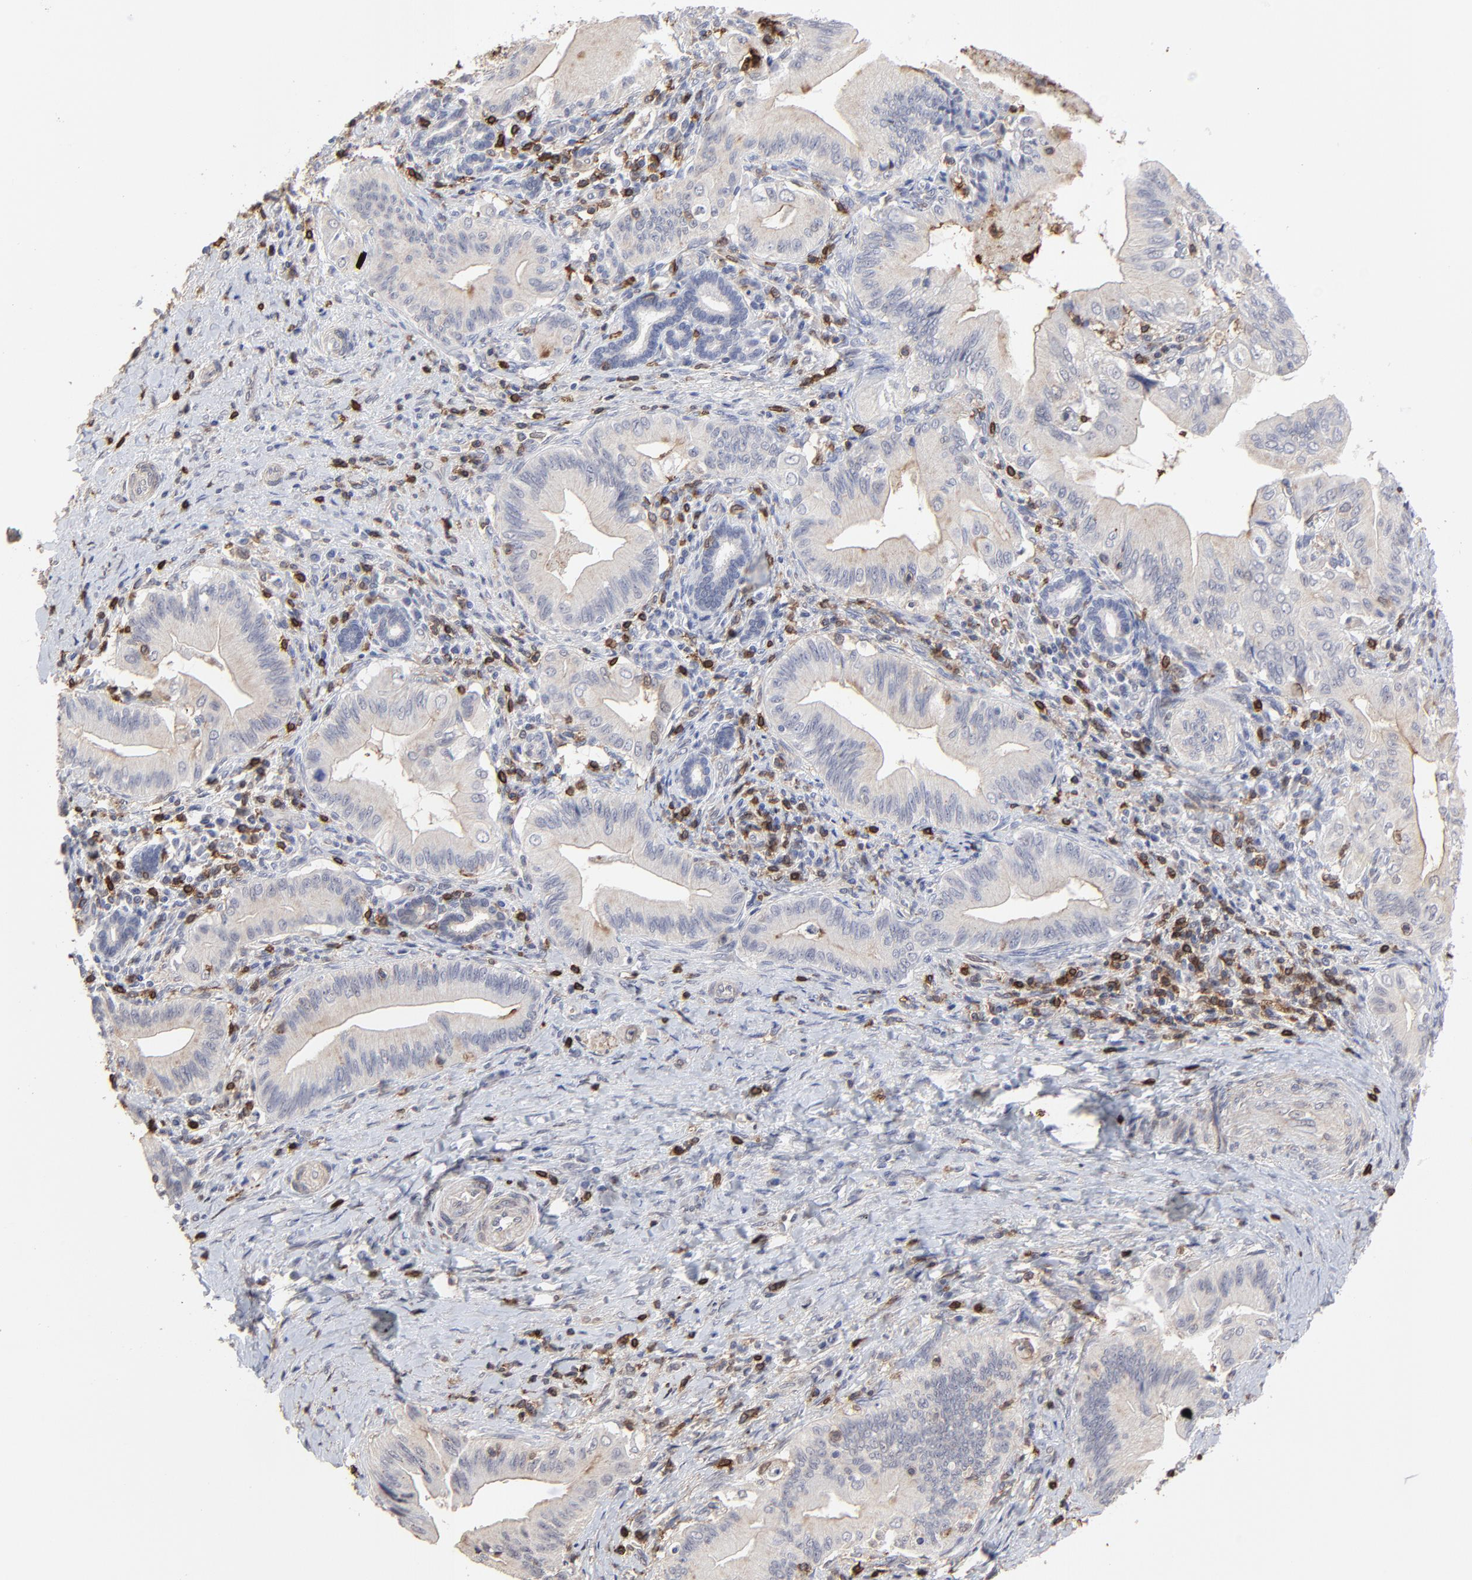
{"staining": {"intensity": "negative", "quantity": "none", "location": "none"}, "tissue": "liver cancer", "cell_type": "Tumor cells", "image_type": "cancer", "snomed": [{"axis": "morphology", "description": "Cholangiocarcinoma"}, {"axis": "topography", "description": "Liver"}], "caption": "An immunohistochemistry (IHC) photomicrograph of liver cholangiocarcinoma is shown. There is no staining in tumor cells of liver cholangiocarcinoma.", "gene": "SLC6A14", "patient": {"sex": "male", "age": 58}}